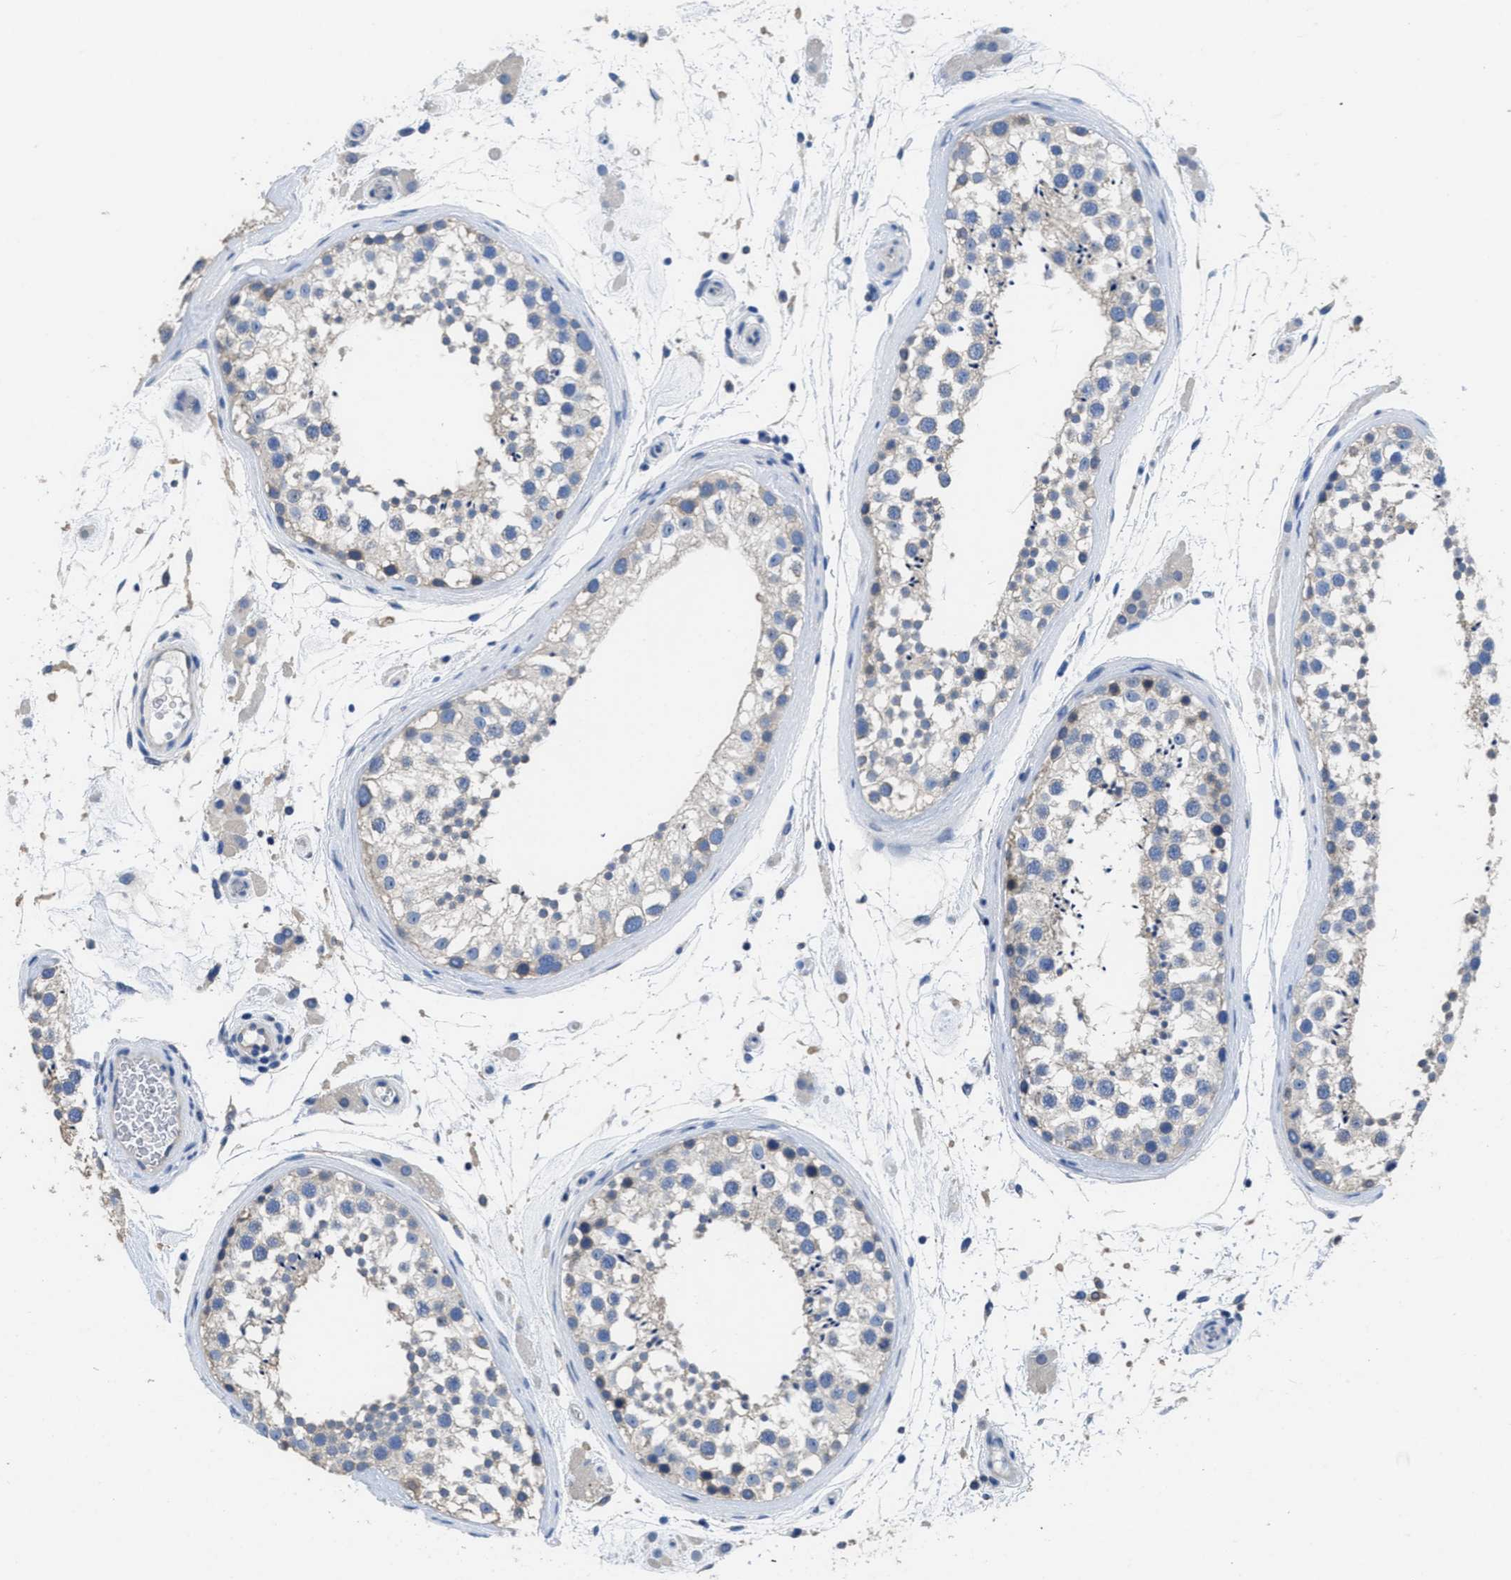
{"staining": {"intensity": "negative", "quantity": "none", "location": "none"}, "tissue": "testis", "cell_type": "Cells in seminiferous ducts", "image_type": "normal", "snomed": [{"axis": "morphology", "description": "Normal tissue, NOS"}, {"axis": "topography", "description": "Testis"}], "caption": "Immunohistochemistry photomicrograph of benign testis: human testis stained with DAB (3,3'-diaminobenzidine) exhibits no significant protein staining in cells in seminiferous ducts. Nuclei are stained in blue.", "gene": "CA9", "patient": {"sex": "male", "age": 46}}